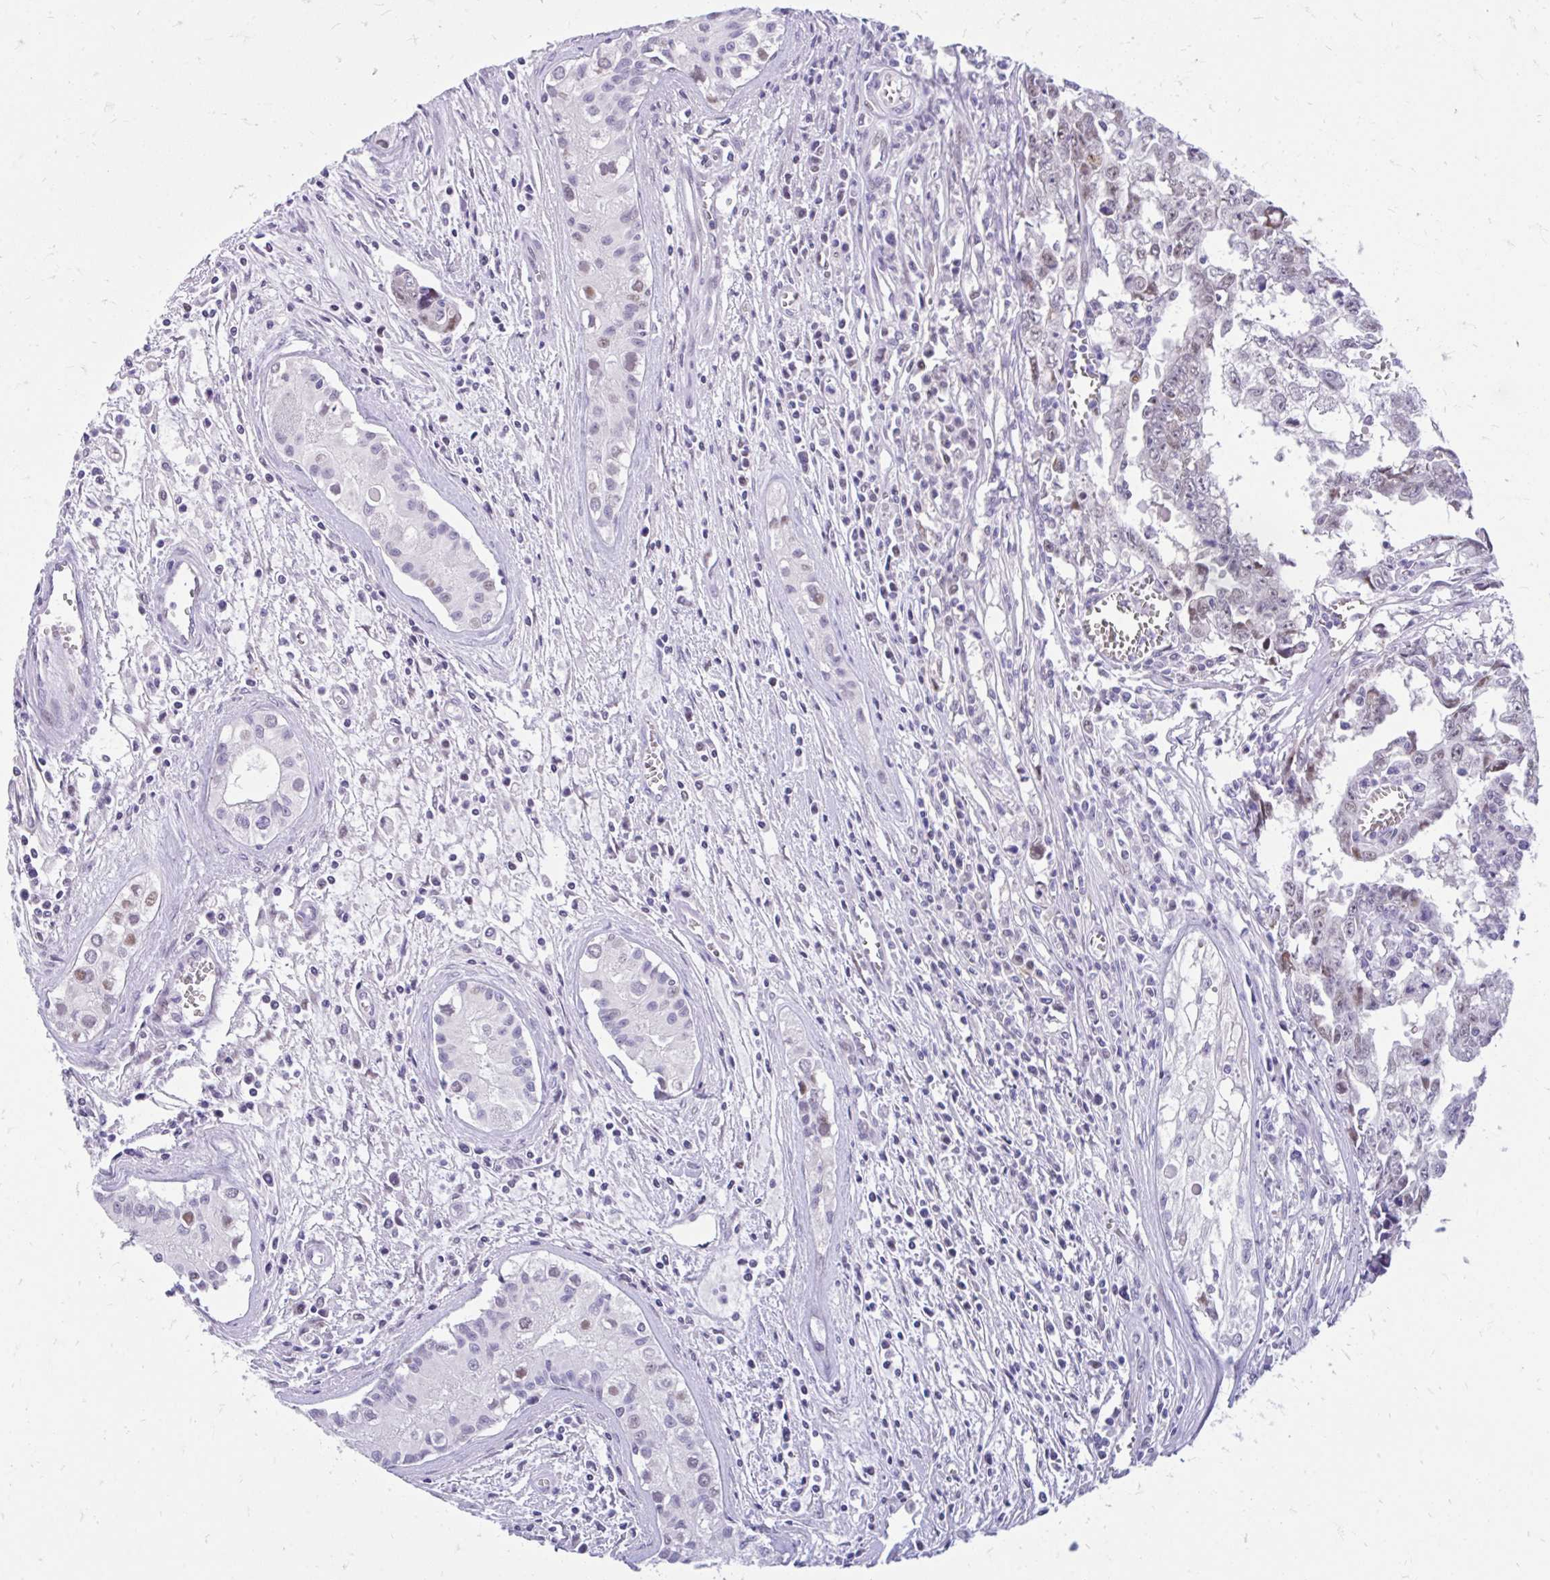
{"staining": {"intensity": "moderate", "quantity": "<25%", "location": "cytoplasmic/membranous"}, "tissue": "testis cancer", "cell_type": "Tumor cells", "image_type": "cancer", "snomed": [{"axis": "morphology", "description": "Carcinoma, Embryonal, NOS"}, {"axis": "topography", "description": "Testis"}], "caption": "Testis embryonal carcinoma tissue reveals moderate cytoplasmic/membranous staining in about <25% of tumor cells The protein is stained brown, and the nuclei are stained in blue (DAB IHC with brightfield microscopy, high magnification).", "gene": "GLB1L2", "patient": {"sex": "male", "age": 24}}